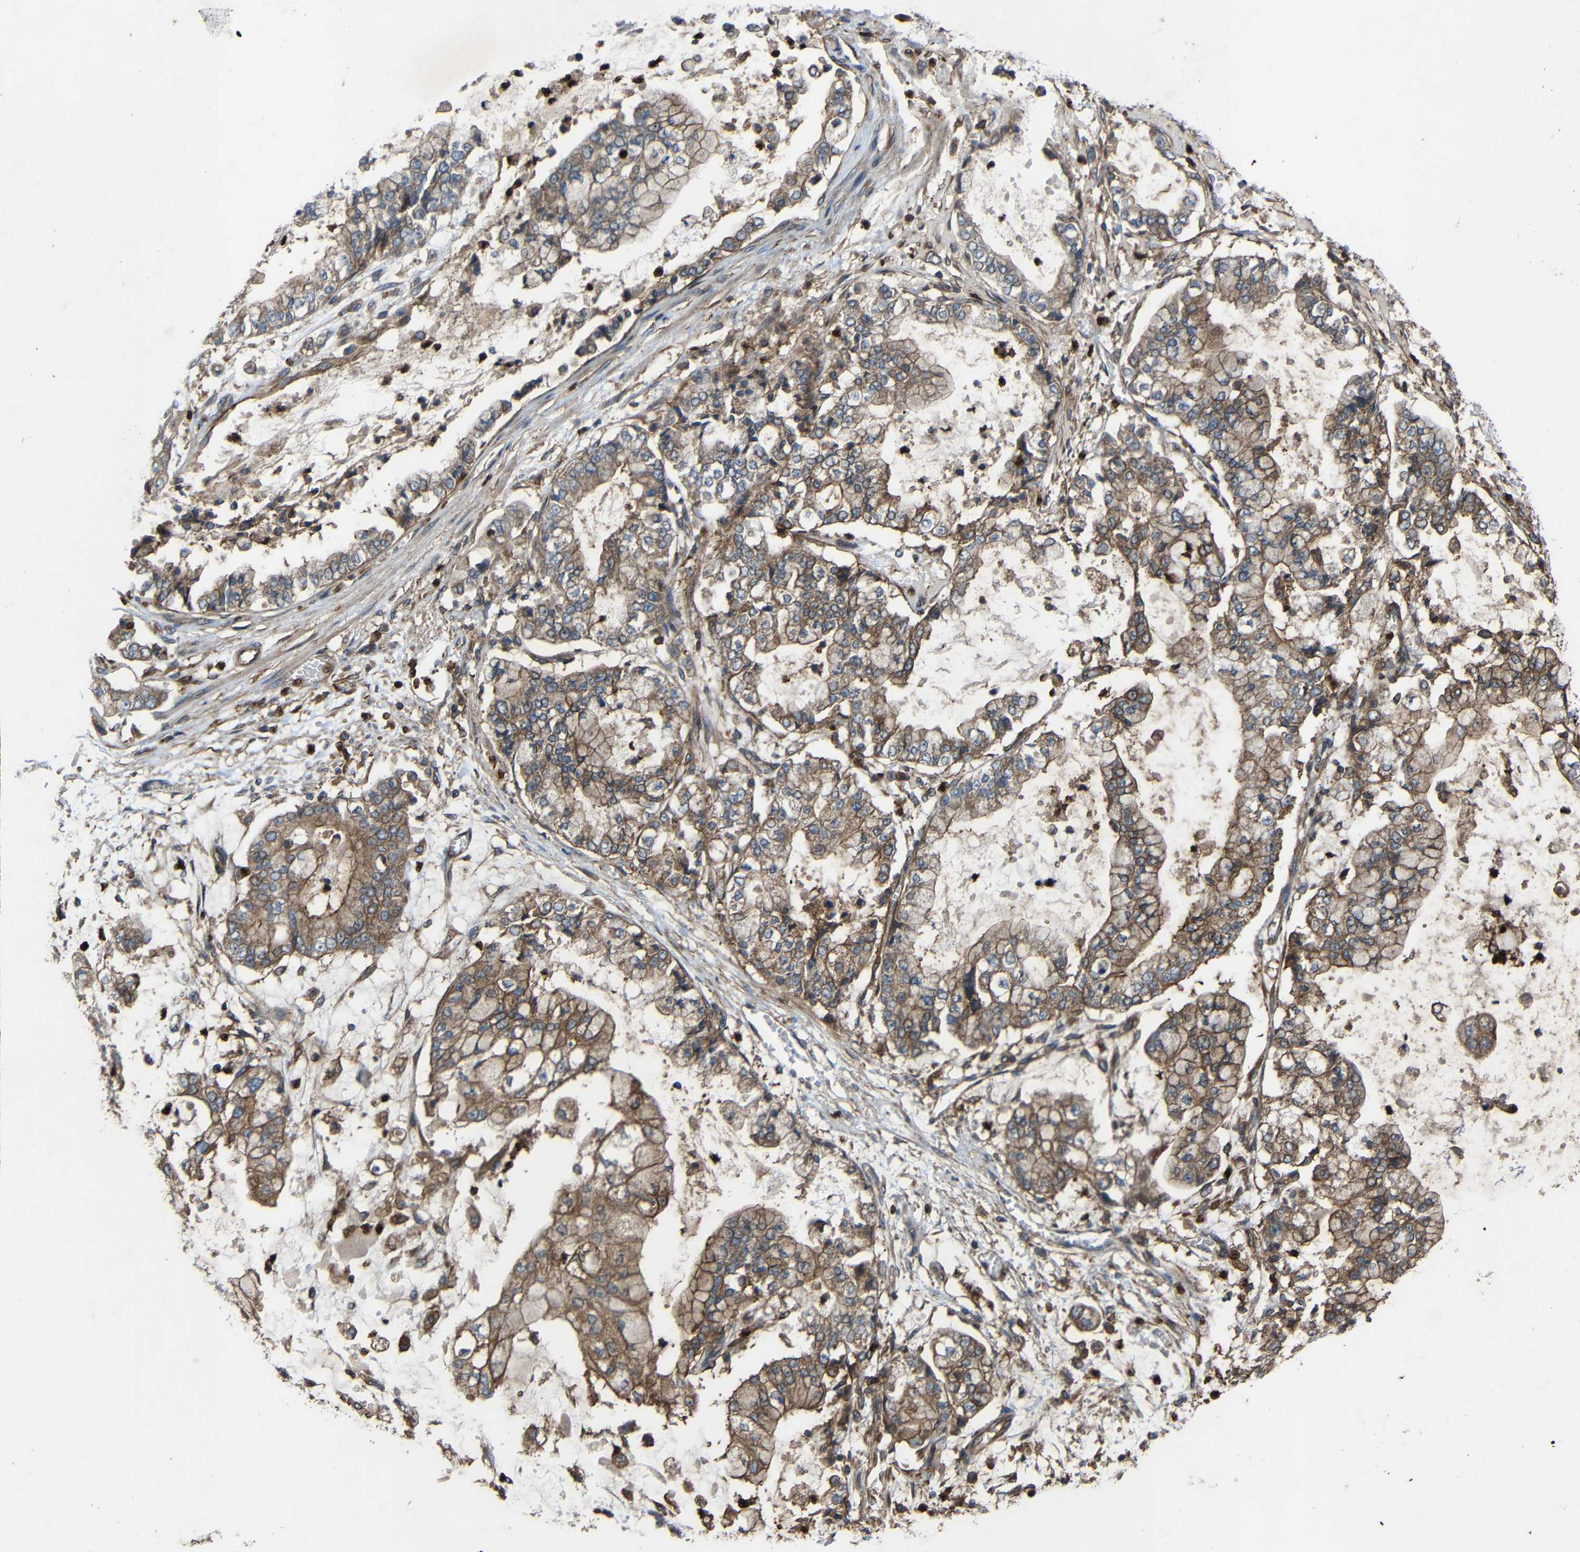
{"staining": {"intensity": "moderate", "quantity": ">75%", "location": "cytoplasmic/membranous"}, "tissue": "stomach cancer", "cell_type": "Tumor cells", "image_type": "cancer", "snomed": [{"axis": "morphology", "description": "Adenocarcinoma, NOS"}, {"axis": "topography", "description": "Stomach"}], "caption": "High-power microscopy captured an IHC photomicrograph of stomach adenocarcinoma, revealing moderate cytoplasmic/membranous positivity in approximately >75% of tumor cells.", "gene": "TREM2", "patient": {"sex": "male", "age": 76}}